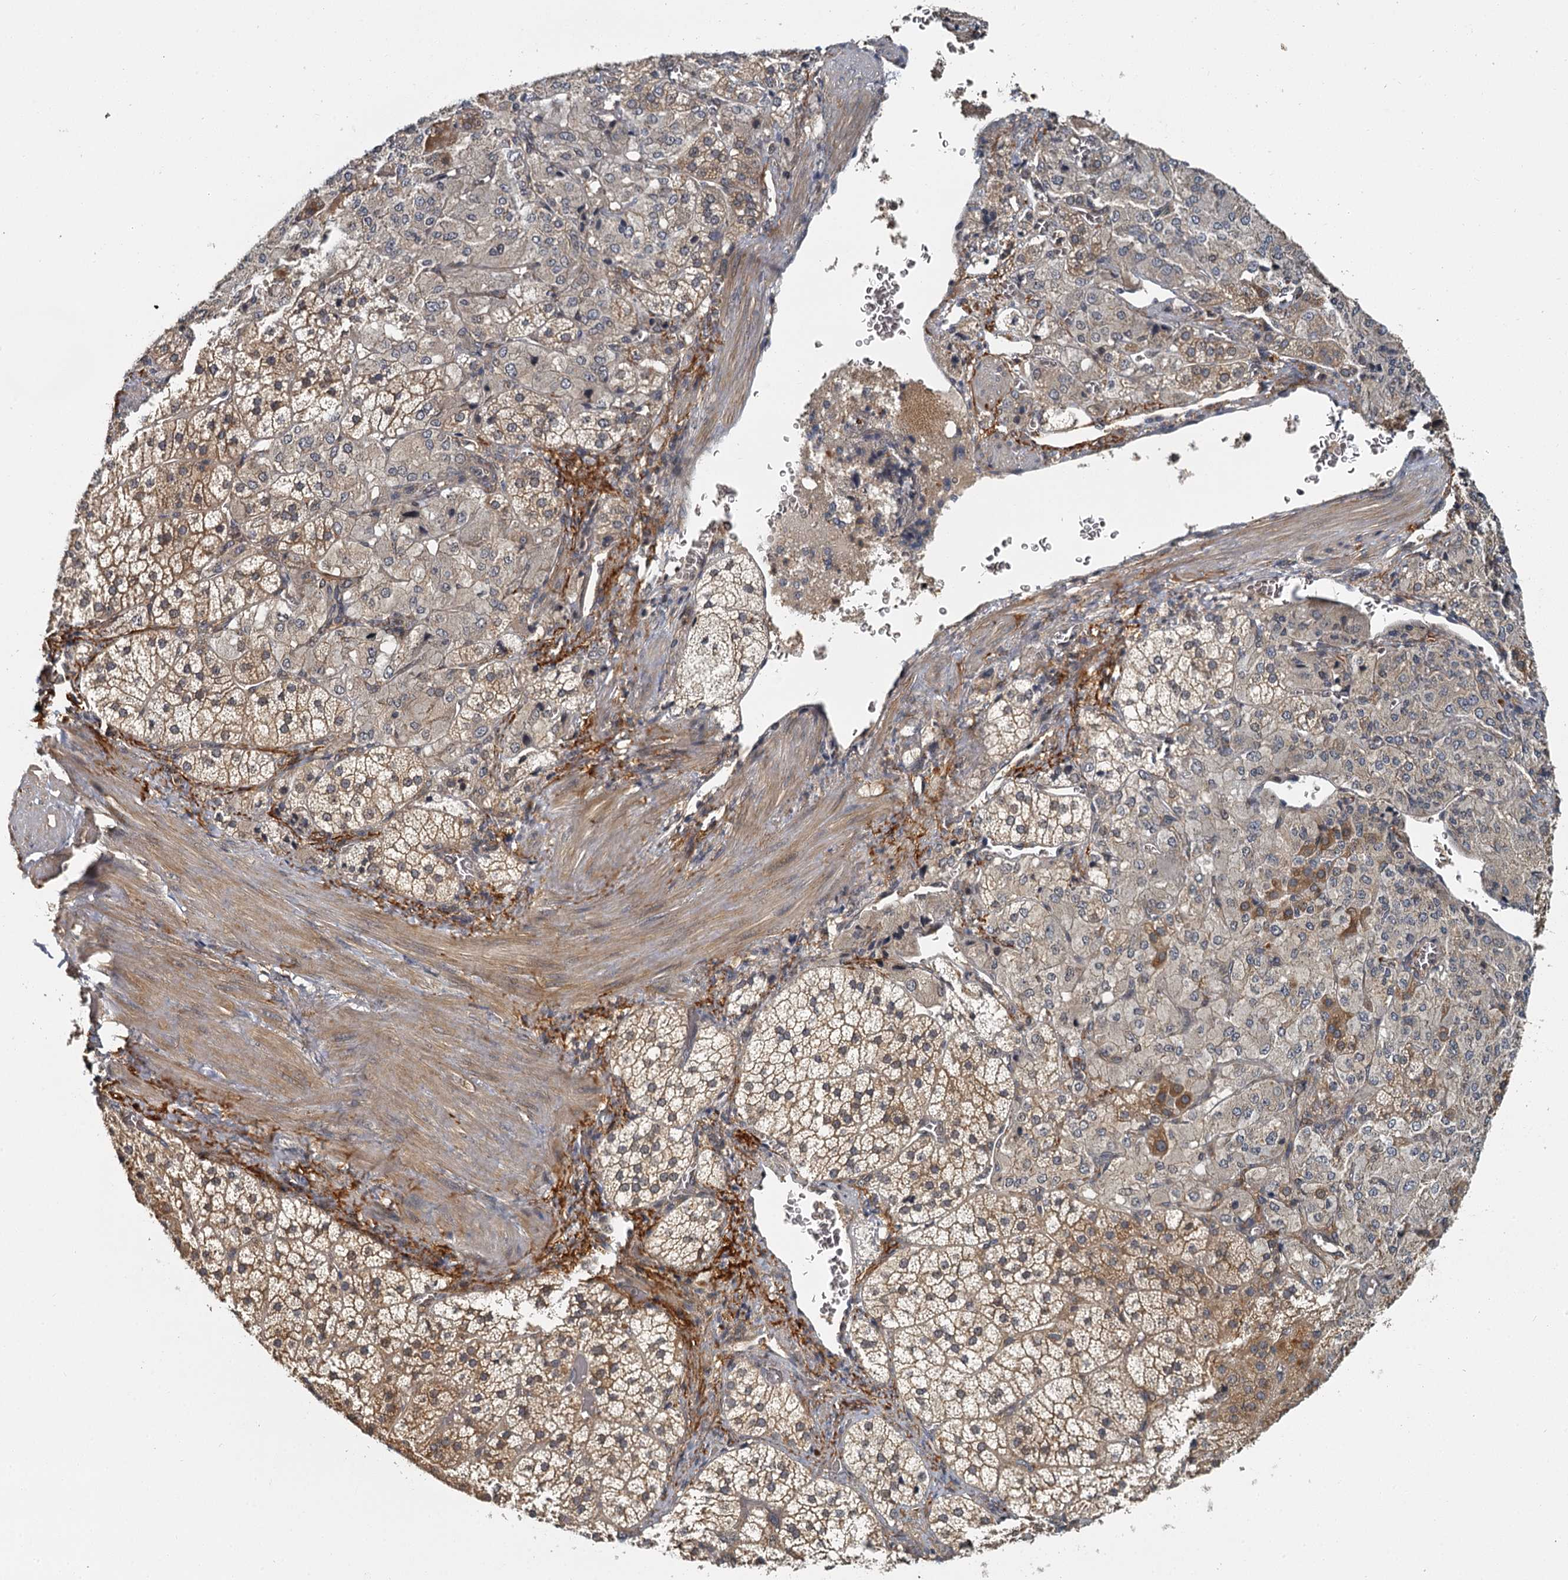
{"staining": {"intensity": "moderate", "quantity": "25%-75%", "location": "cytoplasmic/membranous"}, "tissue": "adrenal gland", "cell_type": "Glandular cells", "image_type": "normal", "snomed": [{"axis": "morphology", "description": "Normal tissue, NOS"}, {"axis": "topography", "description": "Adrenal gland"}], "caption": "An immunohistochemistry (IHC) micrograph of benign tissue is shown. Protein staining in brown shows moderate cytoplasmic/membranous positivity in adrenal gland within glandular cells.", "gene": "ZNF549", "patient": {"sex": "female", "age": 44}}